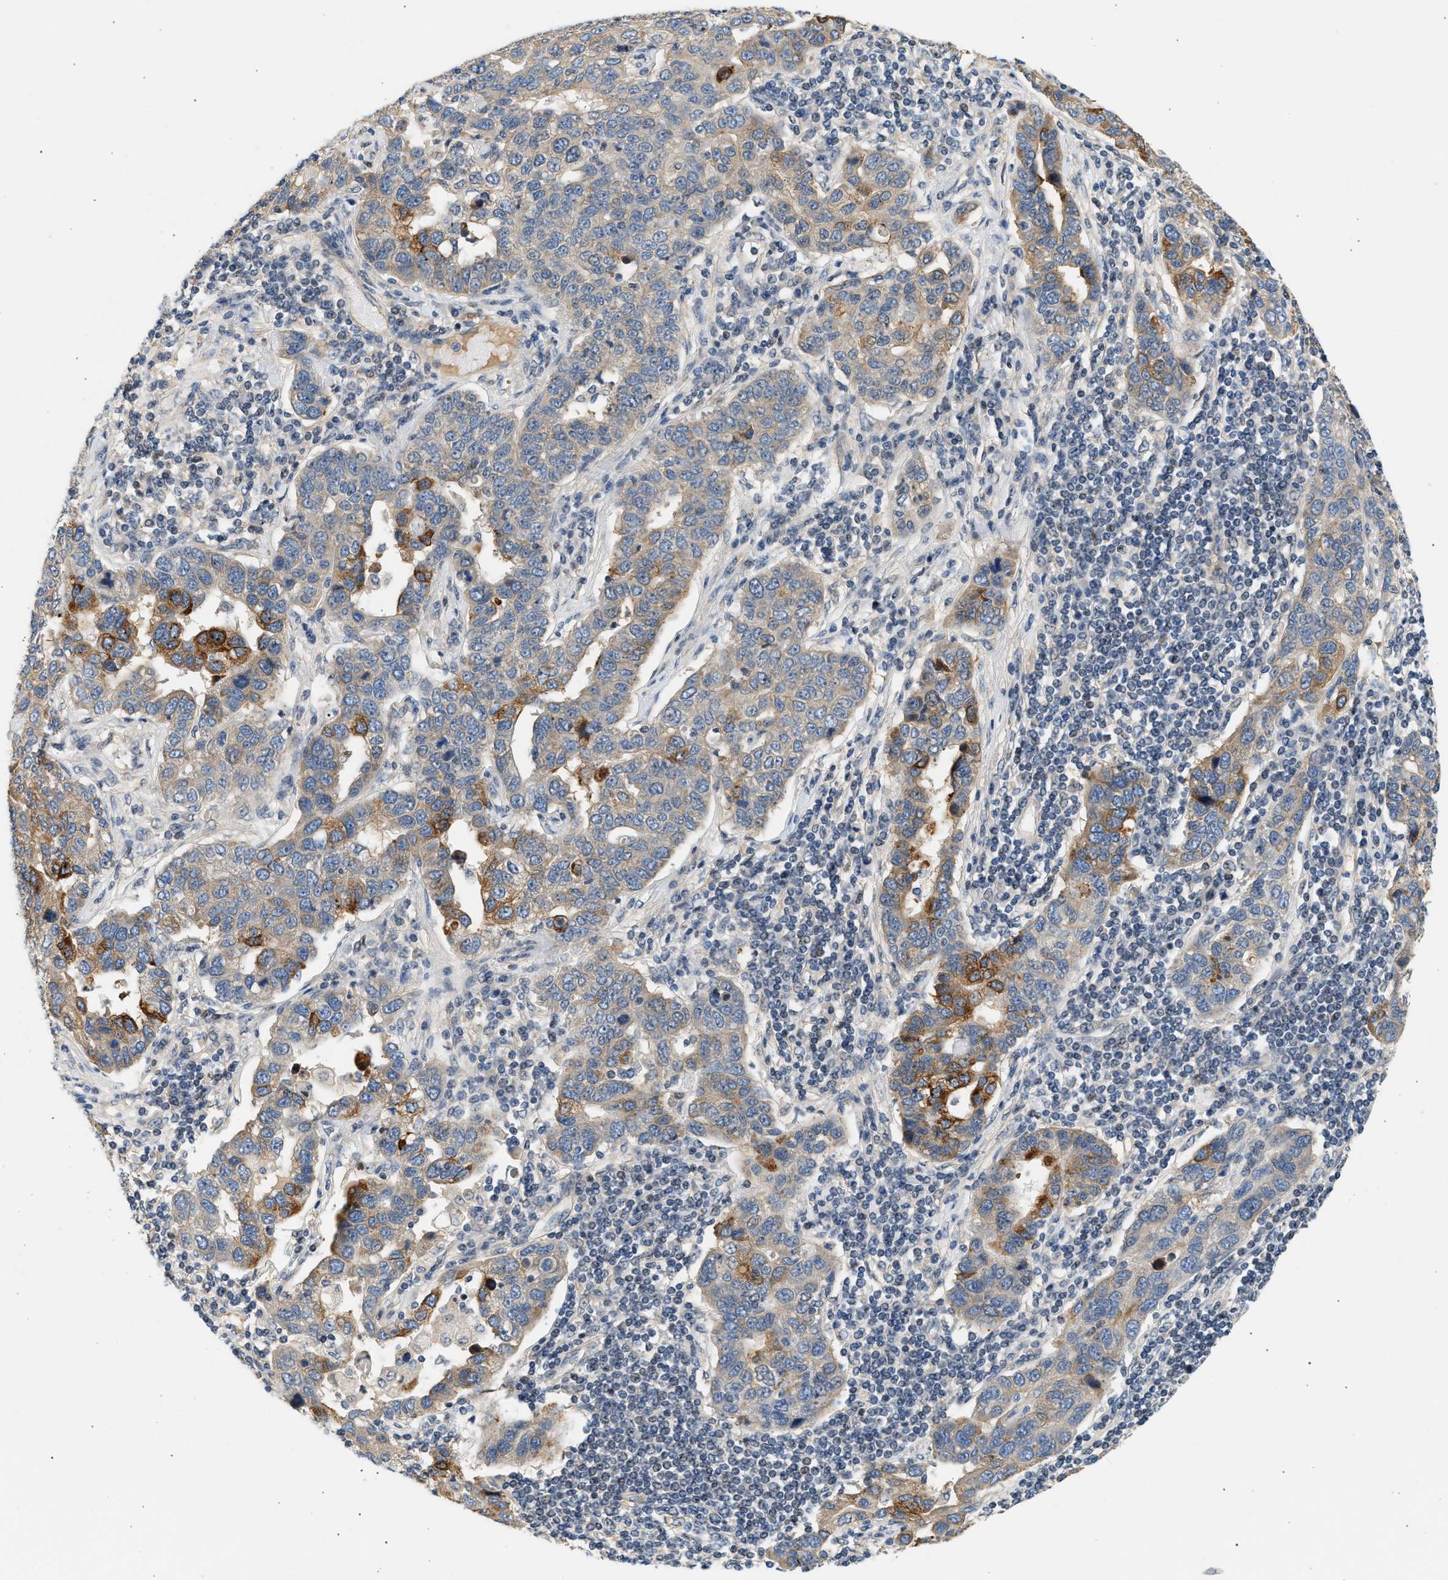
{"staining": {"intensity": "strong", "quantity": "<25%", "location": "cytoplasmic/membranous"}, "tissue": "pancreatic cancer", "cell_type": "Tumor cells", "image_type": "cancer", "snomed": [{"axis": "morphology", "description": "Adenocarcinoma, NOS"}, {"axis": "topography", "description": "Pancreas"}], "caption": "The immunohistochemical stain labels strong cytoplasmic/membranous positivity in tumor cells of pancreatic adenocarcinoma tissue.", "gene": "WDR31", "patient": {"sex": "female", "age": 61}}